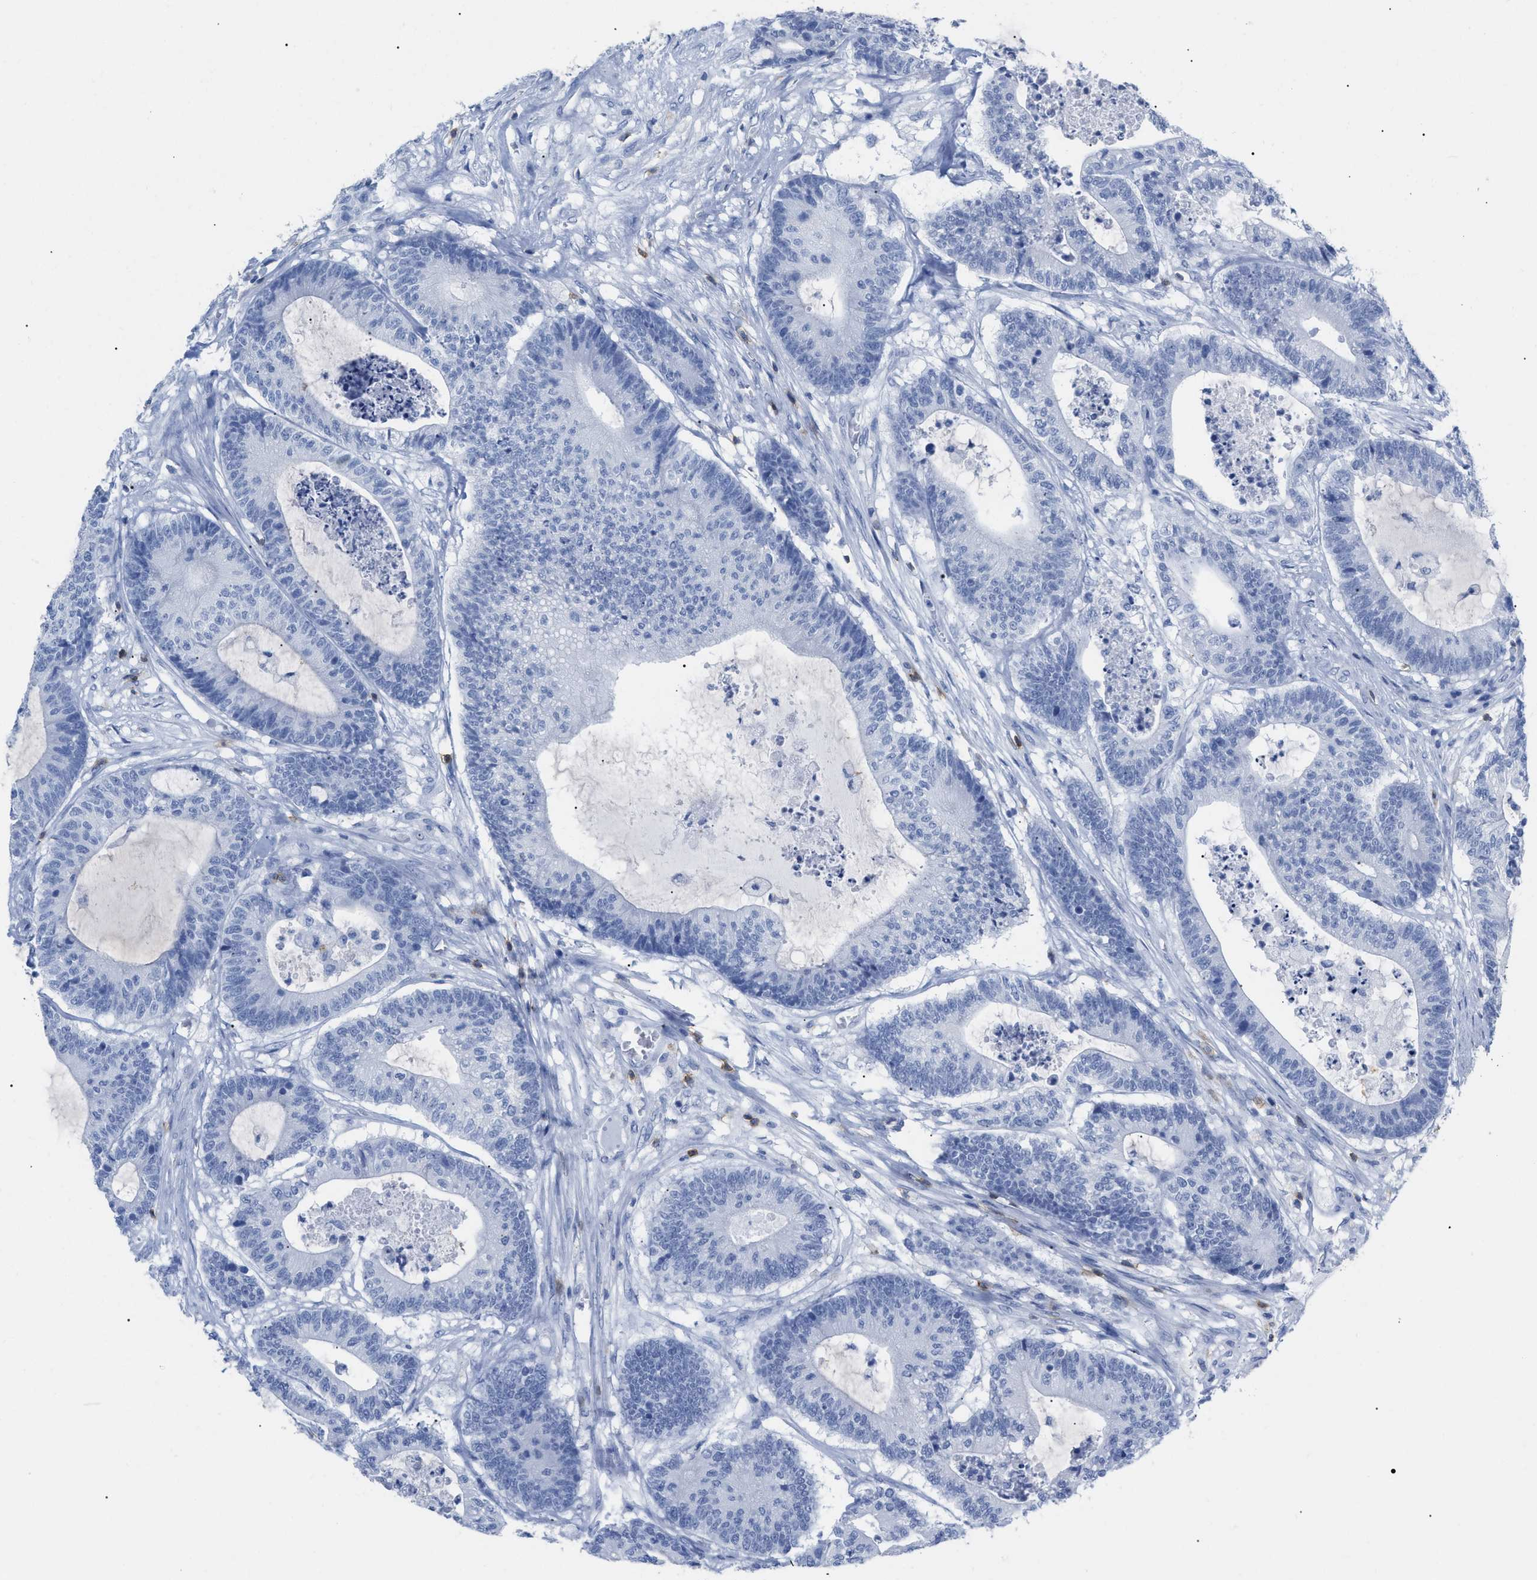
{"staining": {"intensity": "negative", "quantity": "none", "location": "none"}, "tissue": "colorectal cancer", "cell_type": "Tumor cells", "image_type": "cancer", "snomed": [{"axis": "morphology", "description": "Adenocarcinoma, NOS"}, {"axis": "topography", "description": "Colon"}], "caption": "The IHC histopathology image has no significant positivity in tumor cells of adenocarcinoma (colorectal) tissue.", "gene": "CD5", "patient": {"sex": "female", "age": 84}}